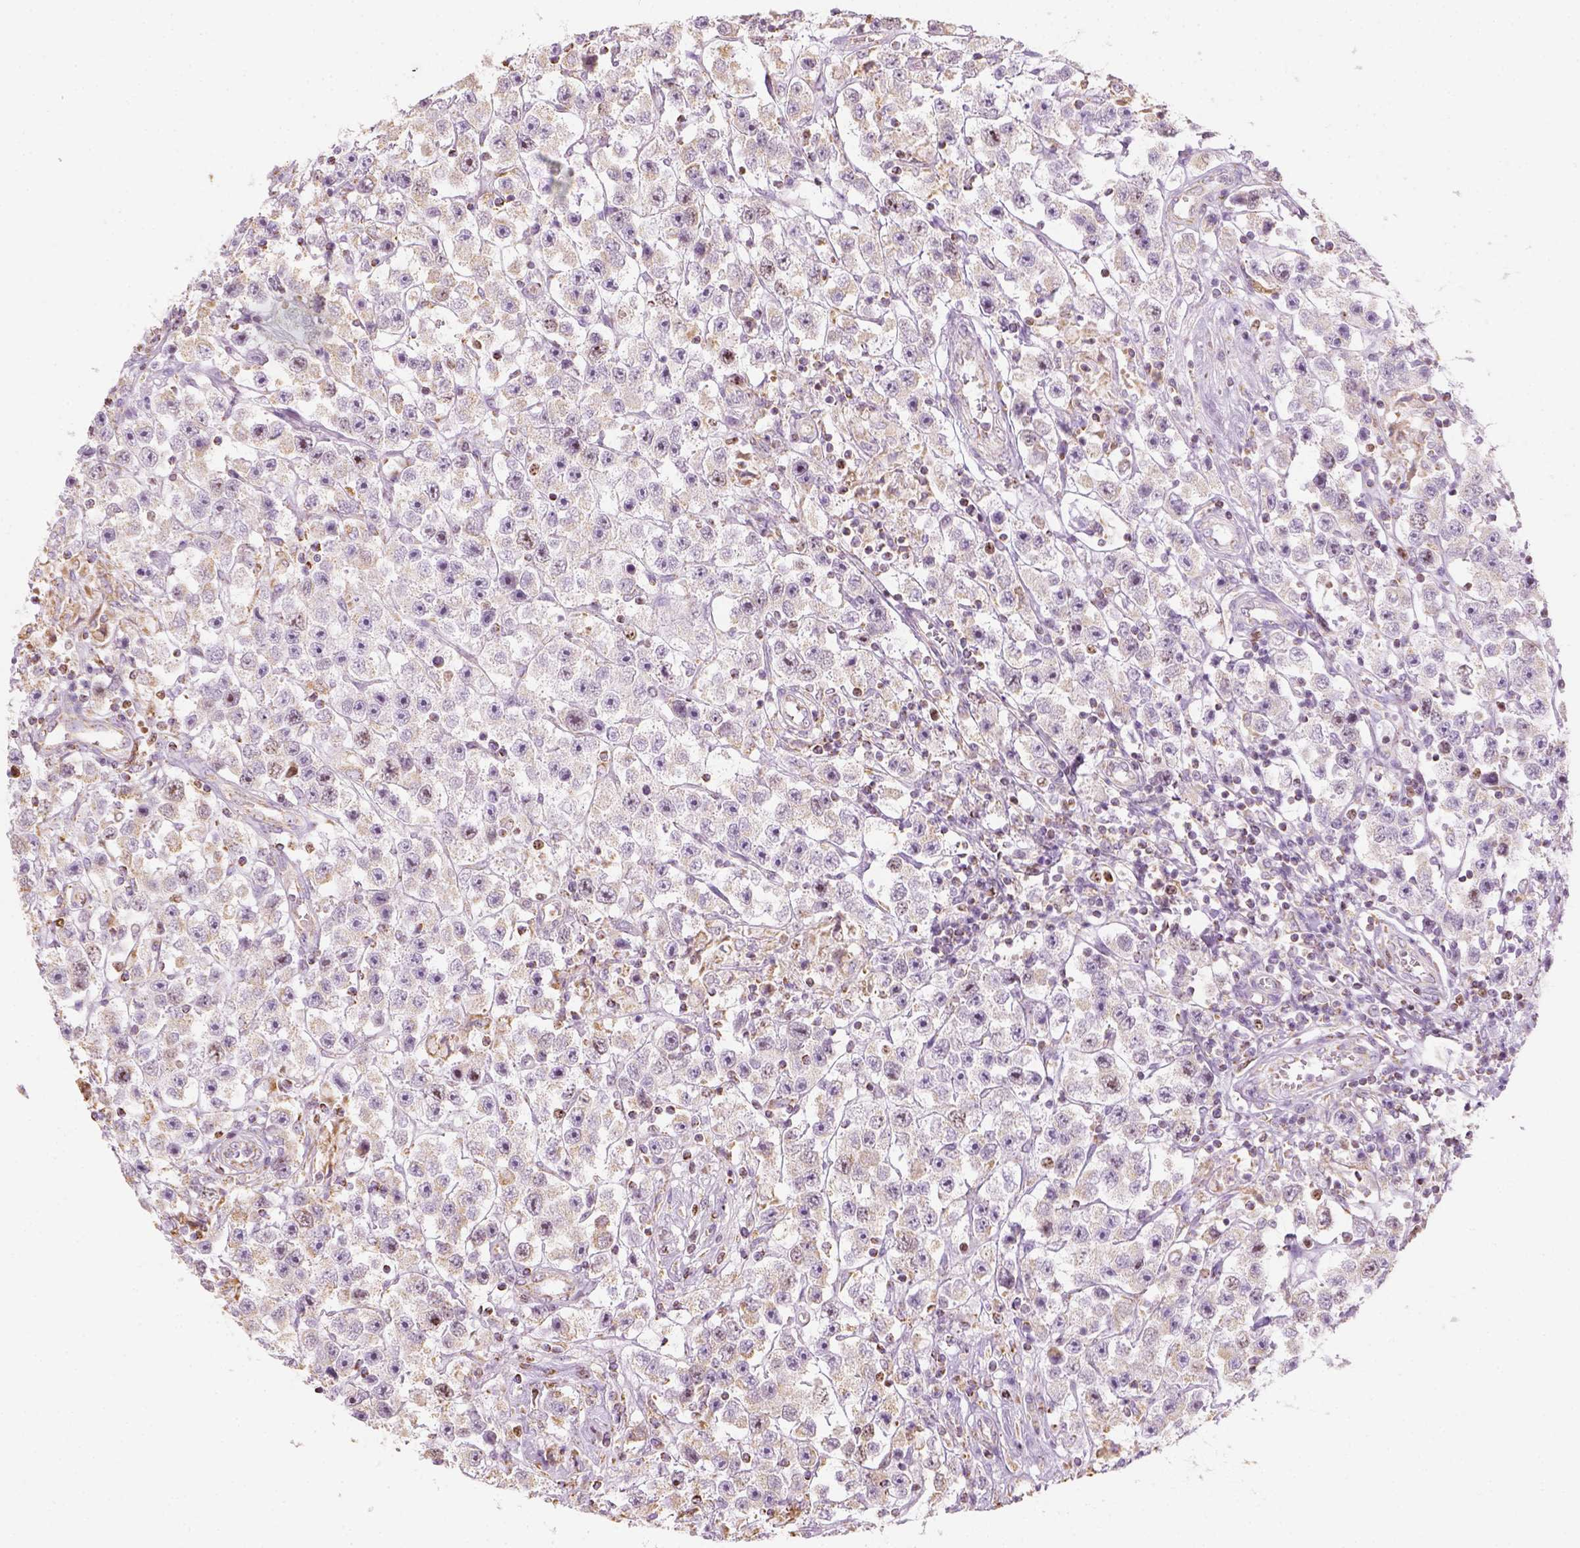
{"staining": {"intensity": "weak", "quantity": ">75%", "location": "cytoplasmic/membranous"}, "tissue": "testis cancer", "cell_type": "Tumor cells", "image_type": "cancer", "snomed": [{"axis": "morphology", "description": "Seminoma, NOS"}, {"axis": "topography", "description": "Testis"}], "caption": "Immunohistochemical staining of seminoma (testis) reveals low levels of weak cytoplasmic/membranous staining in approximately >75% of tumor cells.", "gene": "LCA5", "patient": {"sex": "male", "age": 45}}